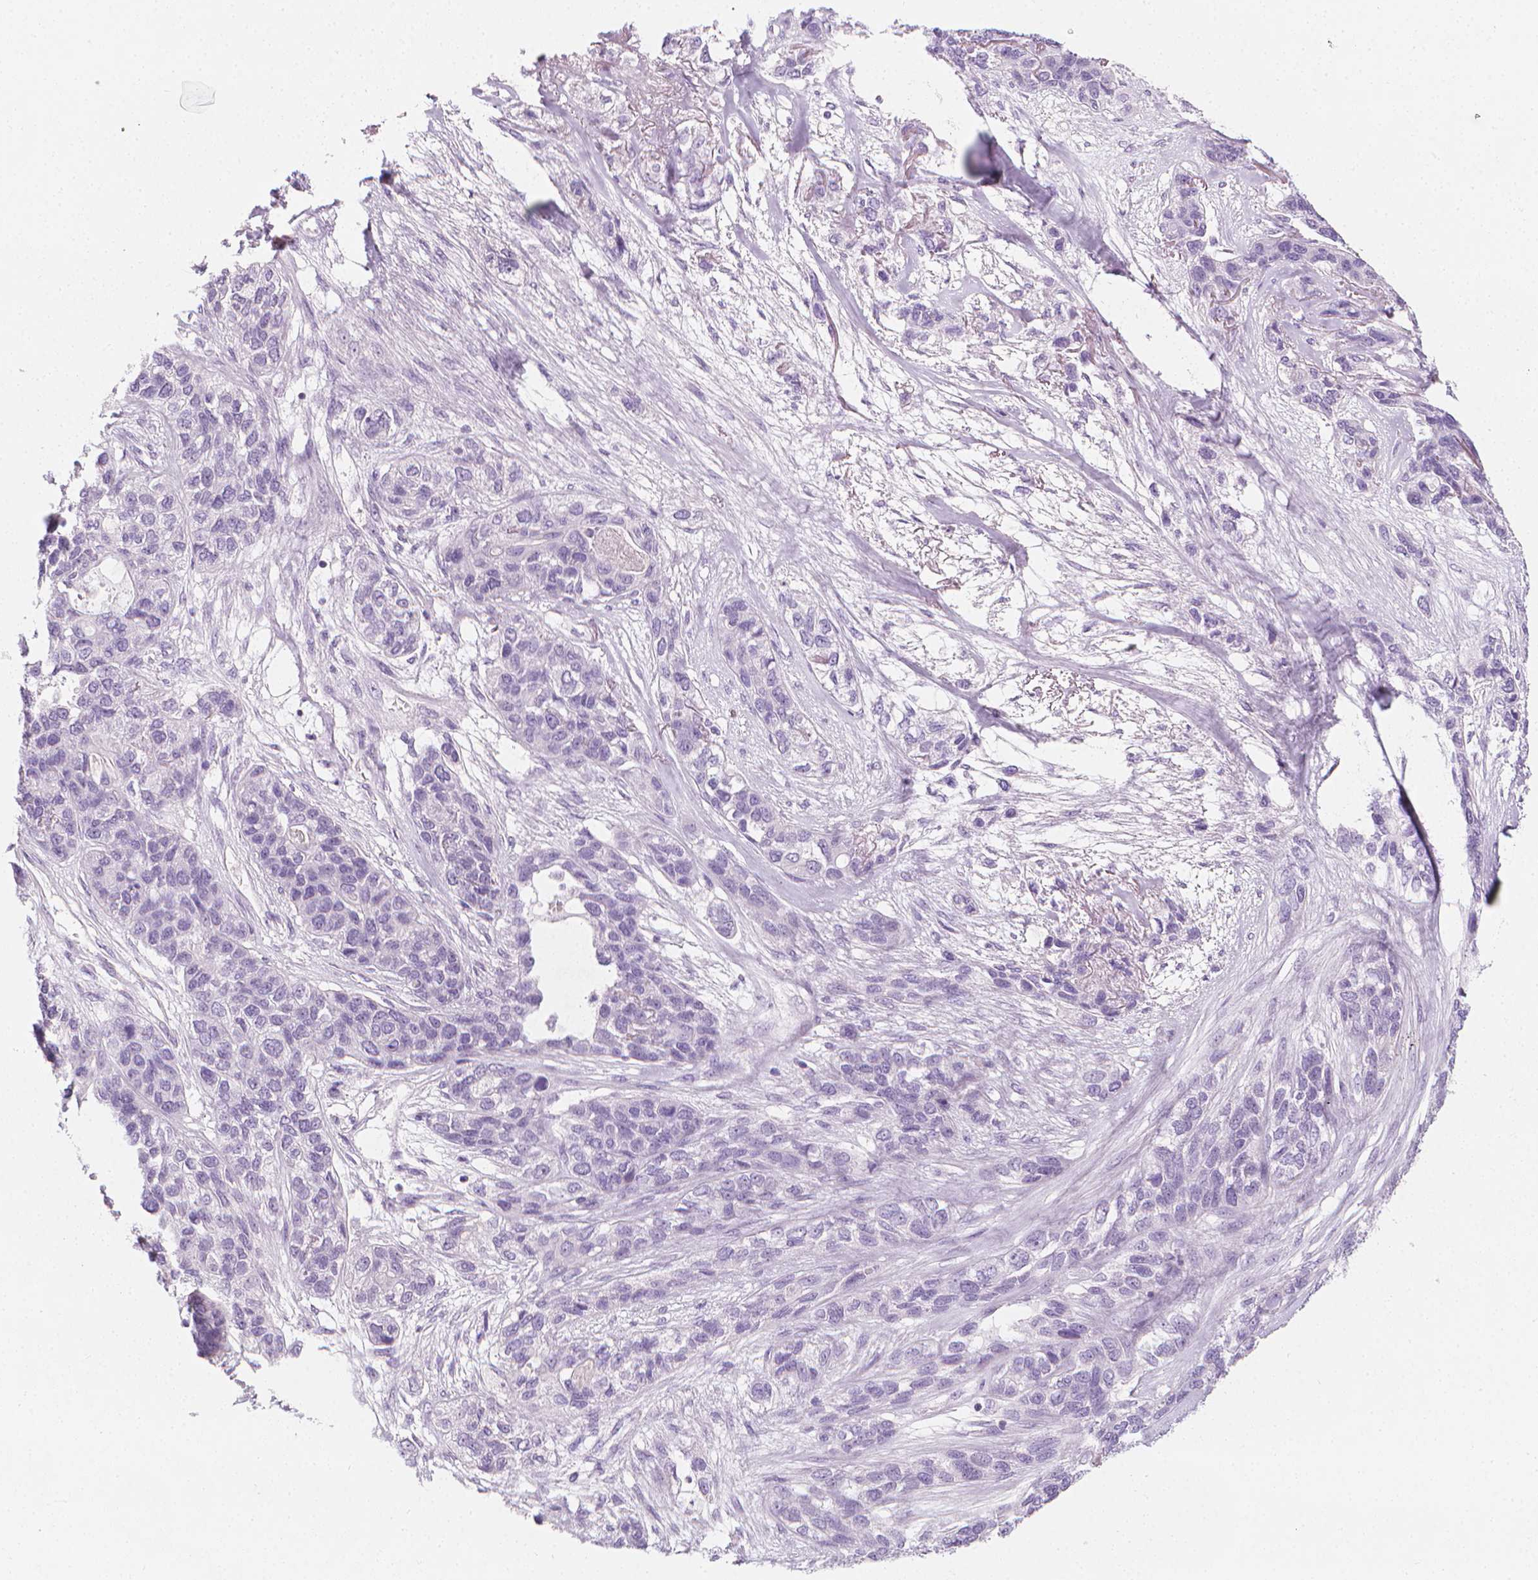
{"staining": {"intensity": "negative", "quantity": "none", "location": "none"}, "tissue": "lung cancer", "cell_type": "Tumor cells", "image_type": "cancer", "snomed": [{"axis": "morphology", "description": "Squamous cell carcinoma, NOS"}, {"axis": "topography", "description": "Lung"}], "caption": "Human lung cancer stained for a protein using immunohistochemistry (IHC) exhibits no positivity in tumor cells.", "gene": "DCAF8L1", "patient": {"sex": "female", "age": 70}}